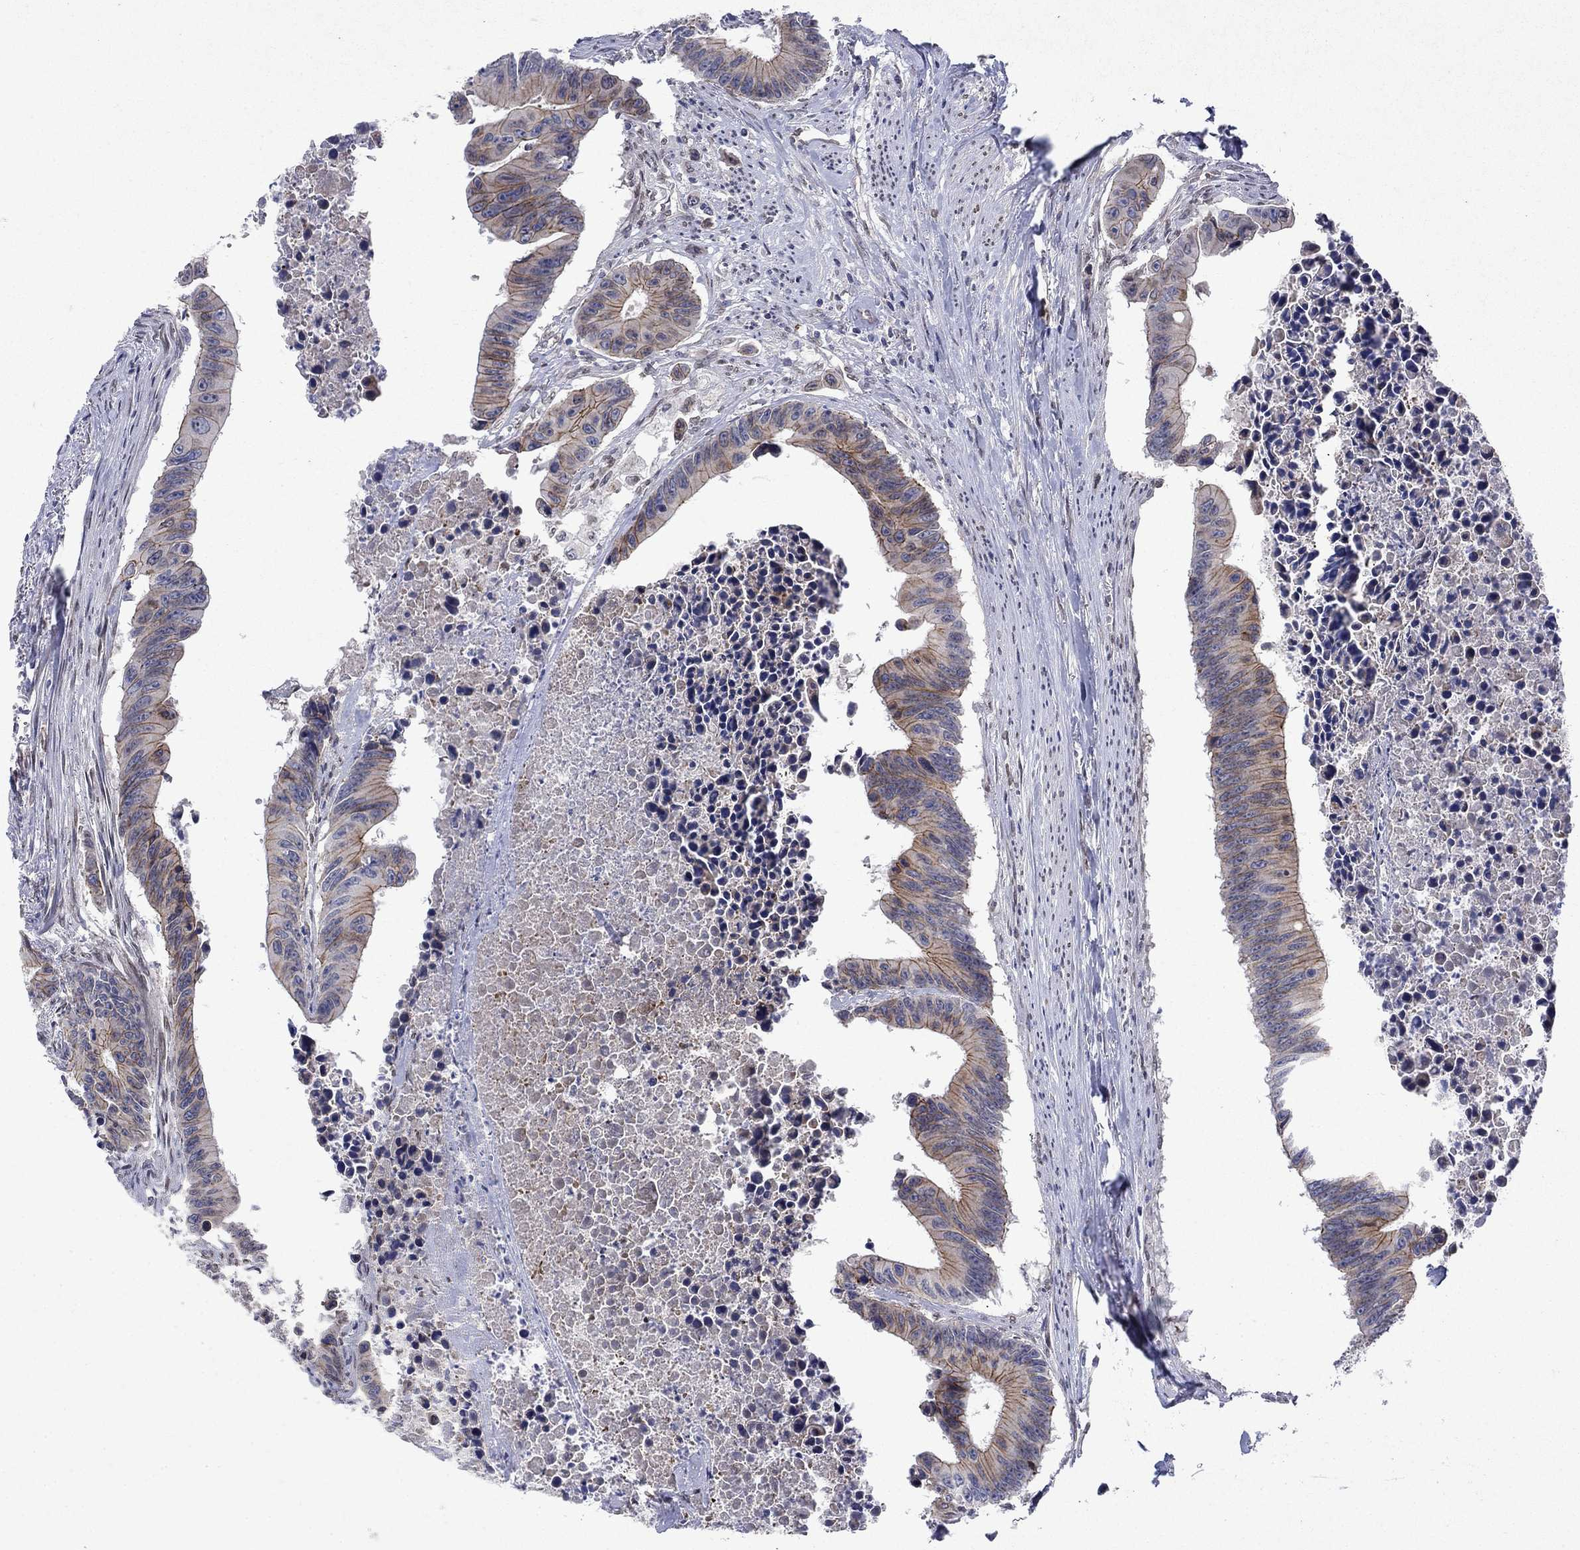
{"staining": {"intensity": "moderate", "quantity": ">75%", "location": "cytoplasmic/membranous"}, "tissue": "colorectal cancer", "cell_type": "Tumor cells", "image_type": "cancer", "snomed": [{"axis": "morphology", "description": "Adenocarcinoma, NOS"}, {"axis": "topography", "description": "Colon"}], "caption": "Immunohistochemical staining of colorectal adenocarcinoma shows medium levels of moderate cytoplasmic/membranous expression in approximately >75% of tumor cells.", "gene": "EMC9", "patient": {"sex": "female", "age": 87}}